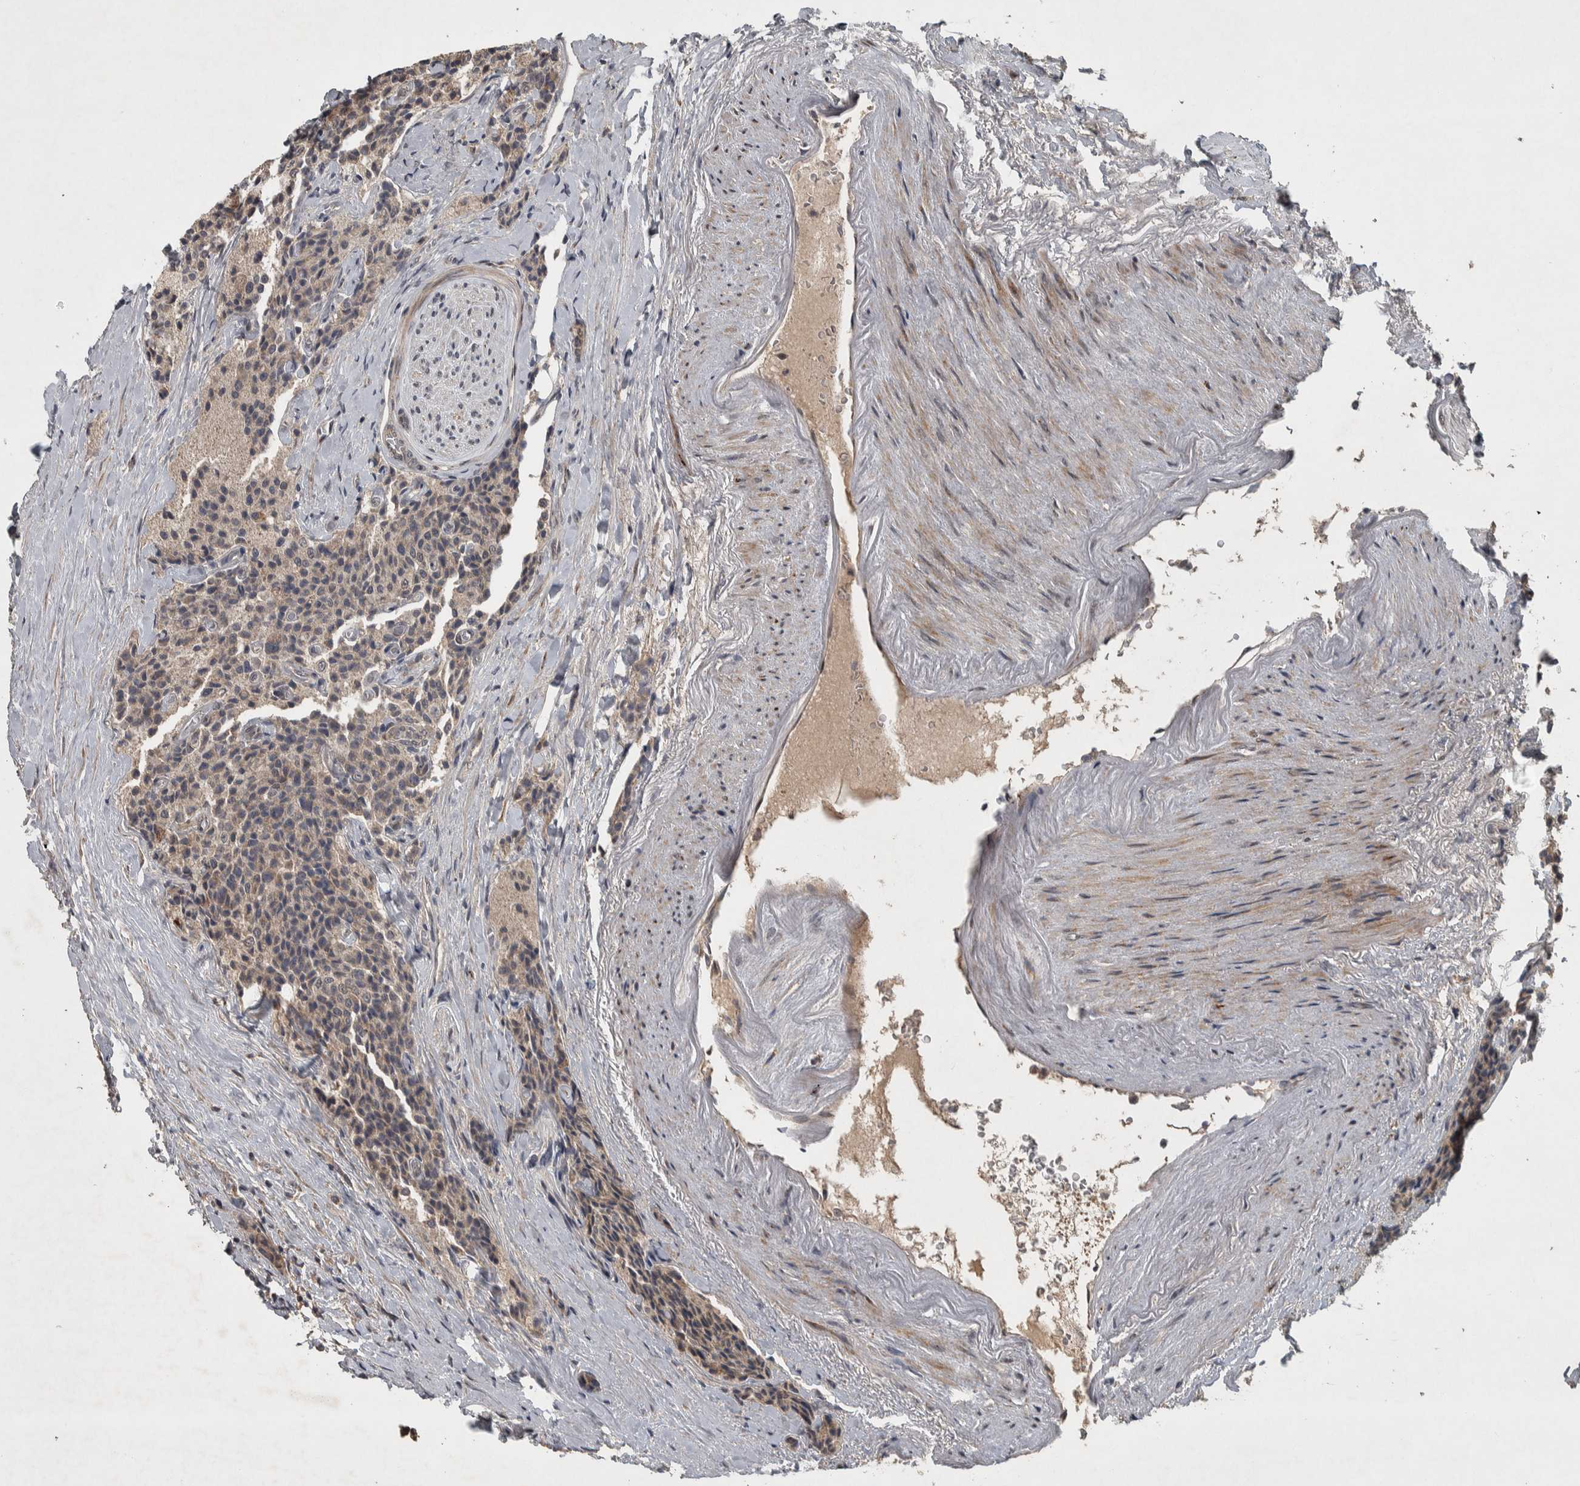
{"staining": {"intensity": "weak", "quantity": ">75%", "location": "cytoplasmic/membranous"}, "tissue": "carcinoid", "cell_type": "Tumor cells", "image_type": "cancer", "snomed": [{"axis": "morphology", "description": "Carcinoid, malignant, NOS"}, {"axis": "topography", "description": "Colon"}], "caption": "The image exhibits immunohistochemical staining of carcinoid. There is weak cytoplasmic/membranous positivity is identified in approximately >75% of tumor cells.", "gene": "ERAL1", "patient": {"sex": "female", "age": 61}}